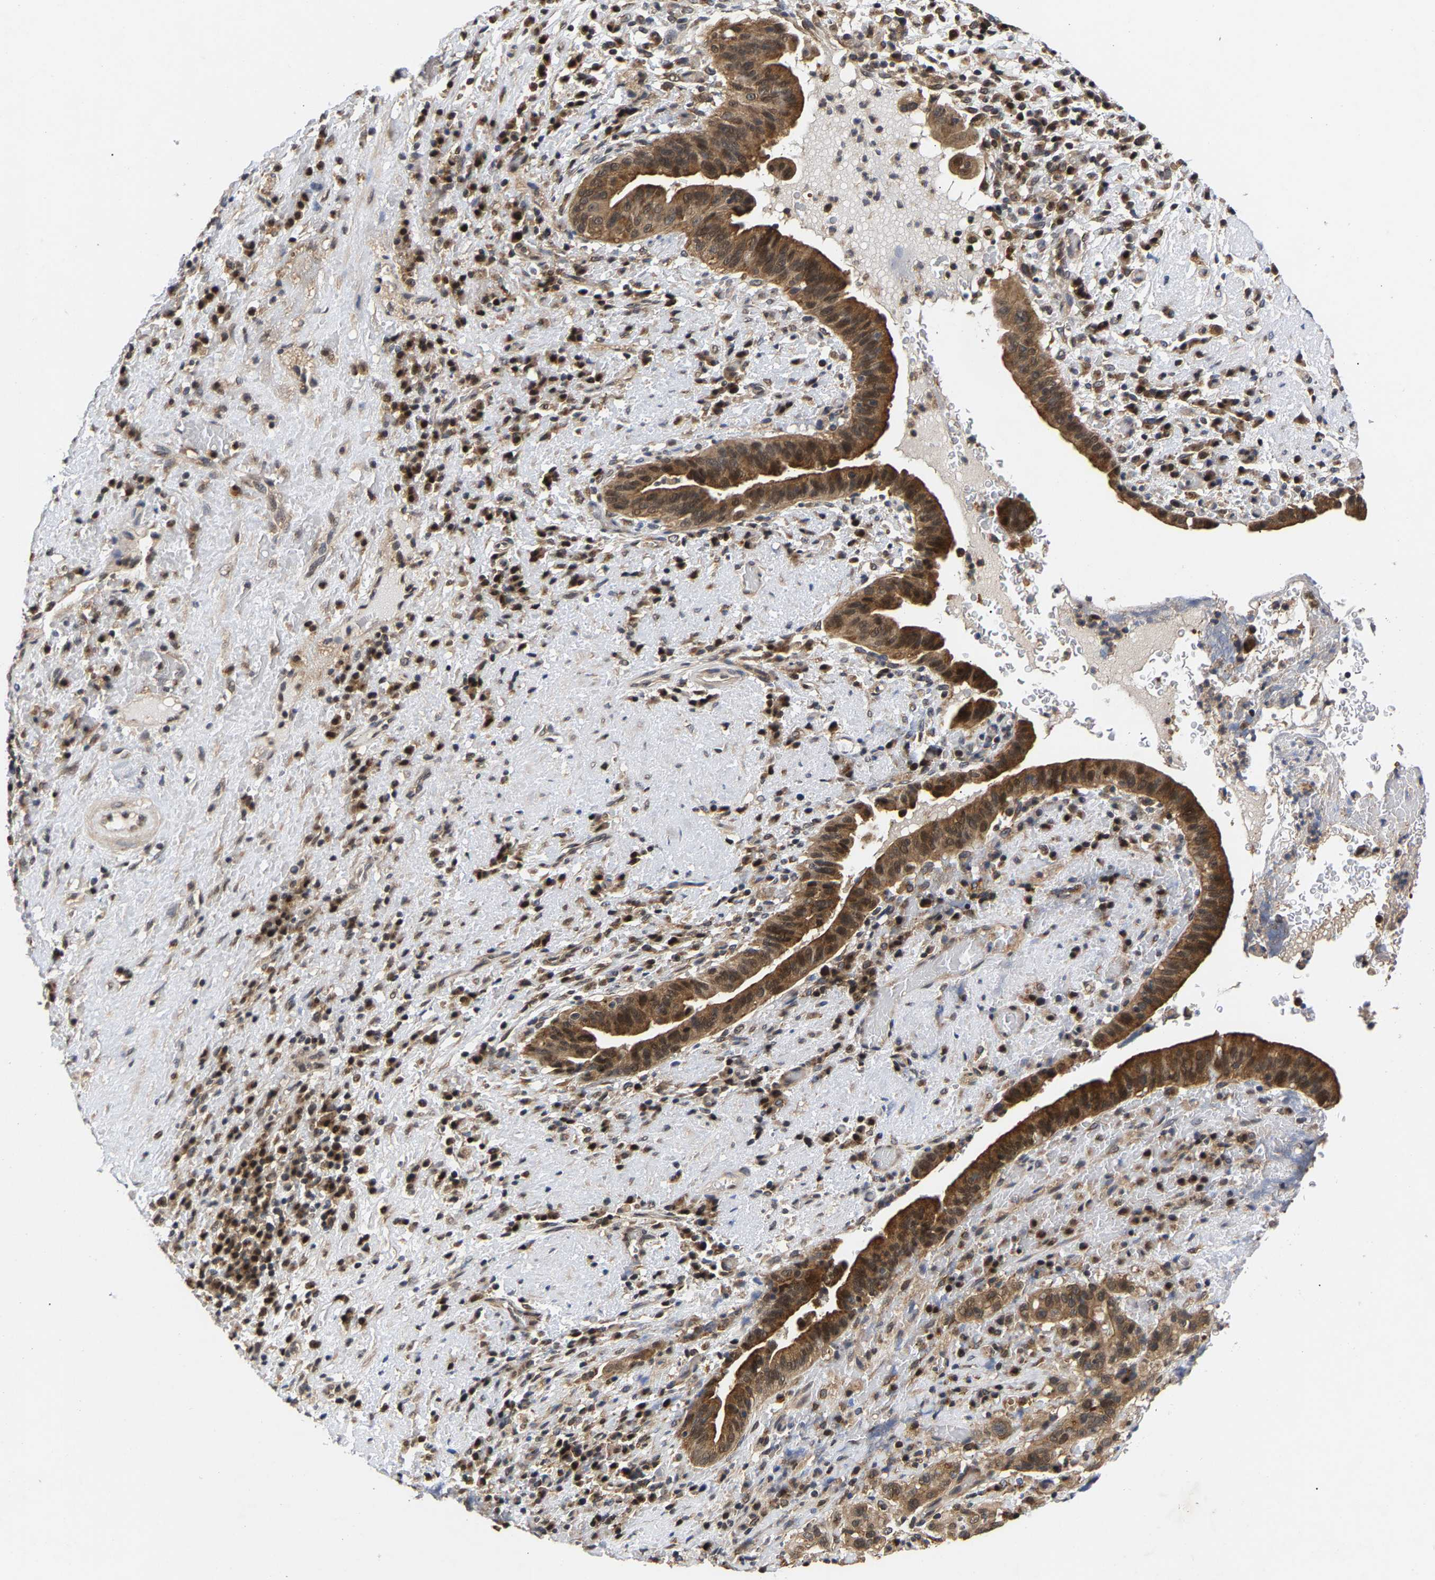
{"staining": {"intensity": "moderate", "quantity": ">75%", "location": "cytoplasmic/membranous"}, "tissue": "liver cancer", "cell_type": "Tumor cells", "image_type": "cancer", "snomed": [{"axis": "morphology", "description": "Cholangiocarcinoma"}, {"axis": "topography", "description": "Liver"}], "caption": "The photomicrograph exhibits staining of liver cholangiocarcinoma, revealing moderate cytoplasmic/membranous protein expression (brown color) within tumor cells. Nuclei are stained in blue.", "gene": "CLIP2", "patient": {"sex": "female", "age": 38}}